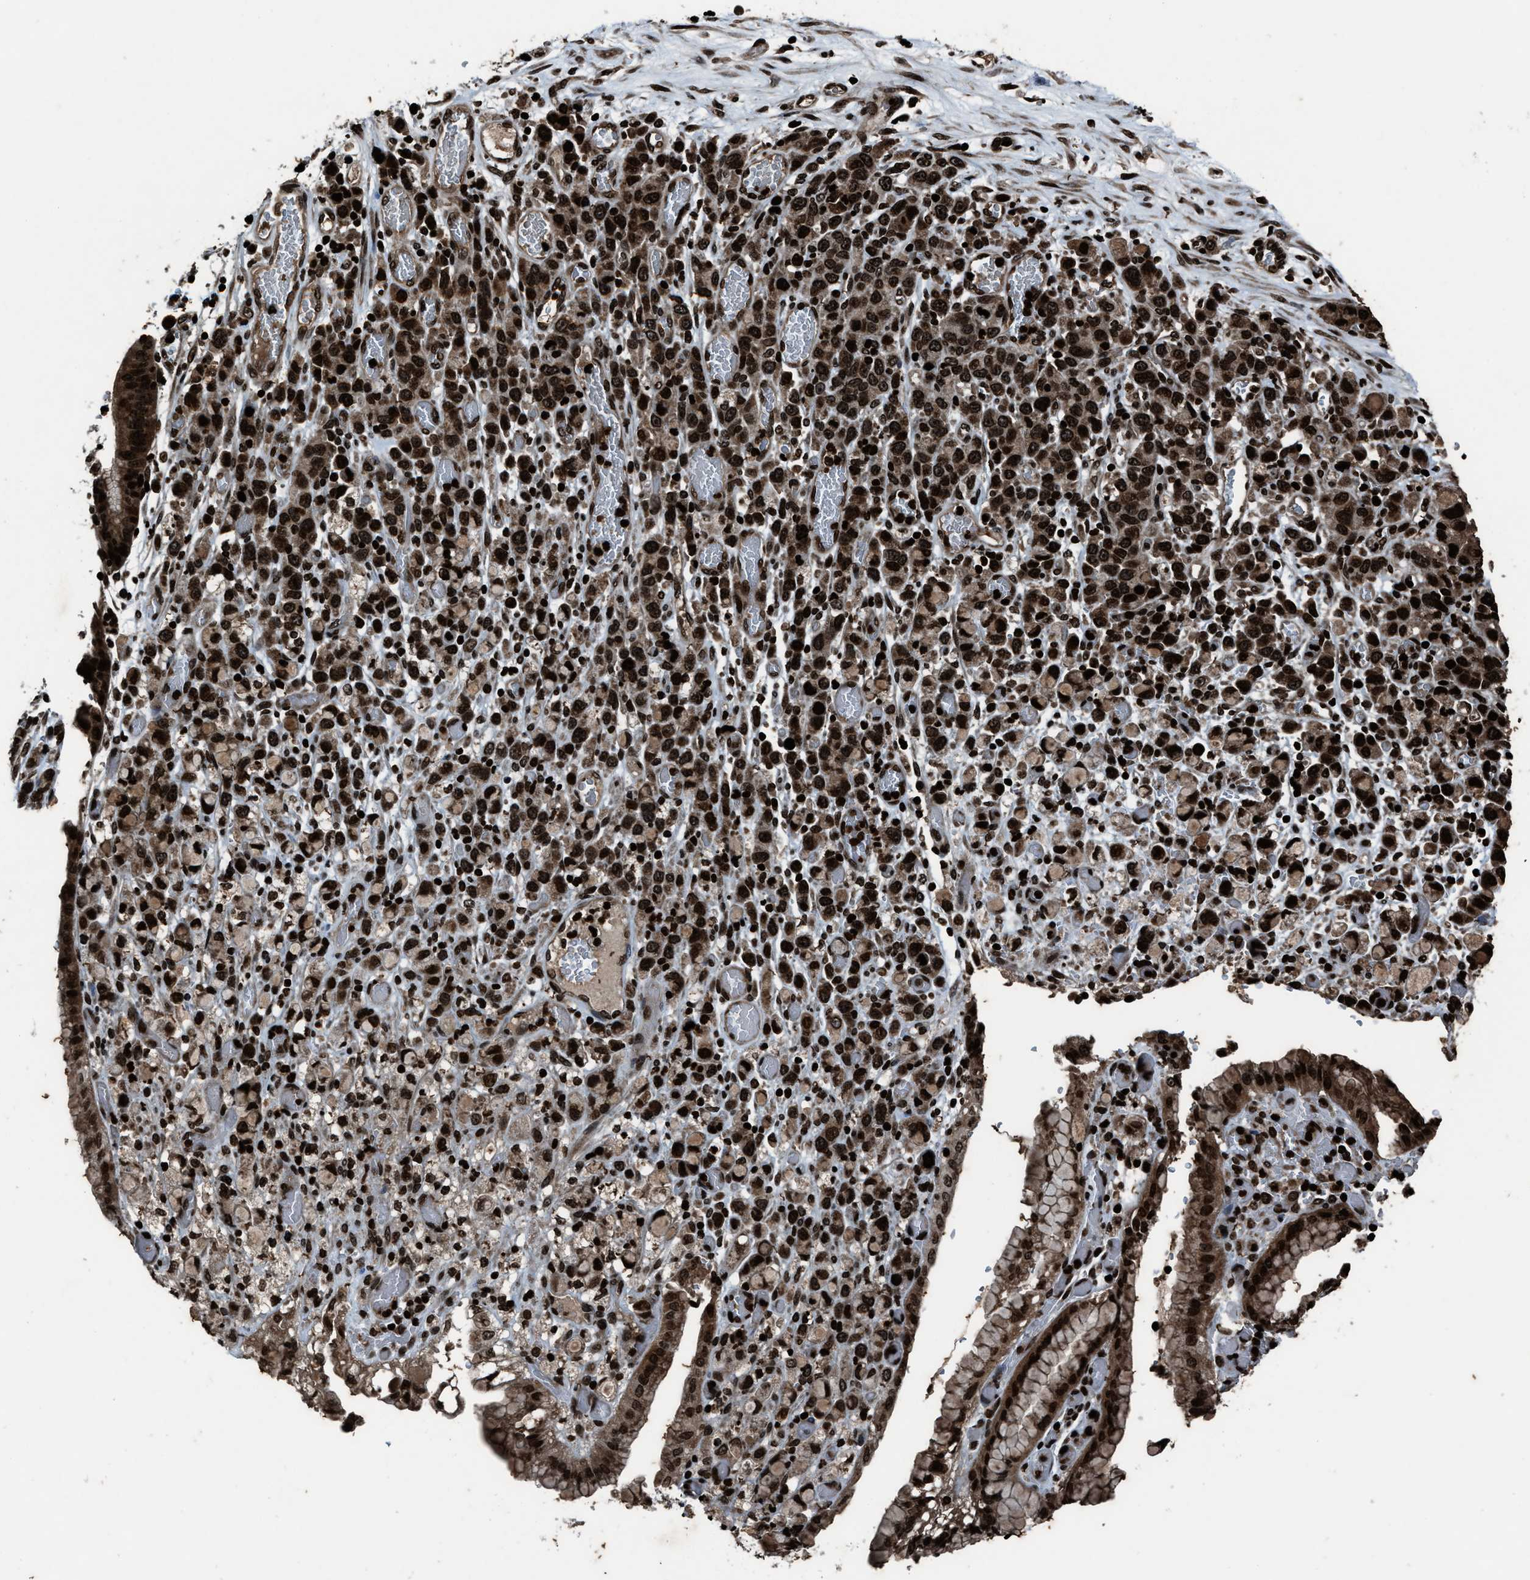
{"staining": {"intensity": "strong", "quantity": ">75%", "location": "nuclear"}, "tissue": "stomach cancer", "cell_type": "Tumor cells", "image_type": "cancer", "snomed": [{"axis": "morphology", "description": "Normal tissue, NOS"}, {"axis": "morphology", "description": "Adenocarcinoma, NOS"}, {"axis": "morphology", "description": "Adenocarcinoma, High grade"}, {"axis": "topography", "description": "Stomach, upper"}, {"axis": "topography", "description": "Stomach"}], "caption": "A brown stain shows strong nuclear positivity of a protein in human stomach cancer (adenocarcinoma) tumor cells.", "gene": "H4C1", "patient": {"sex": "female", "age": 65}}